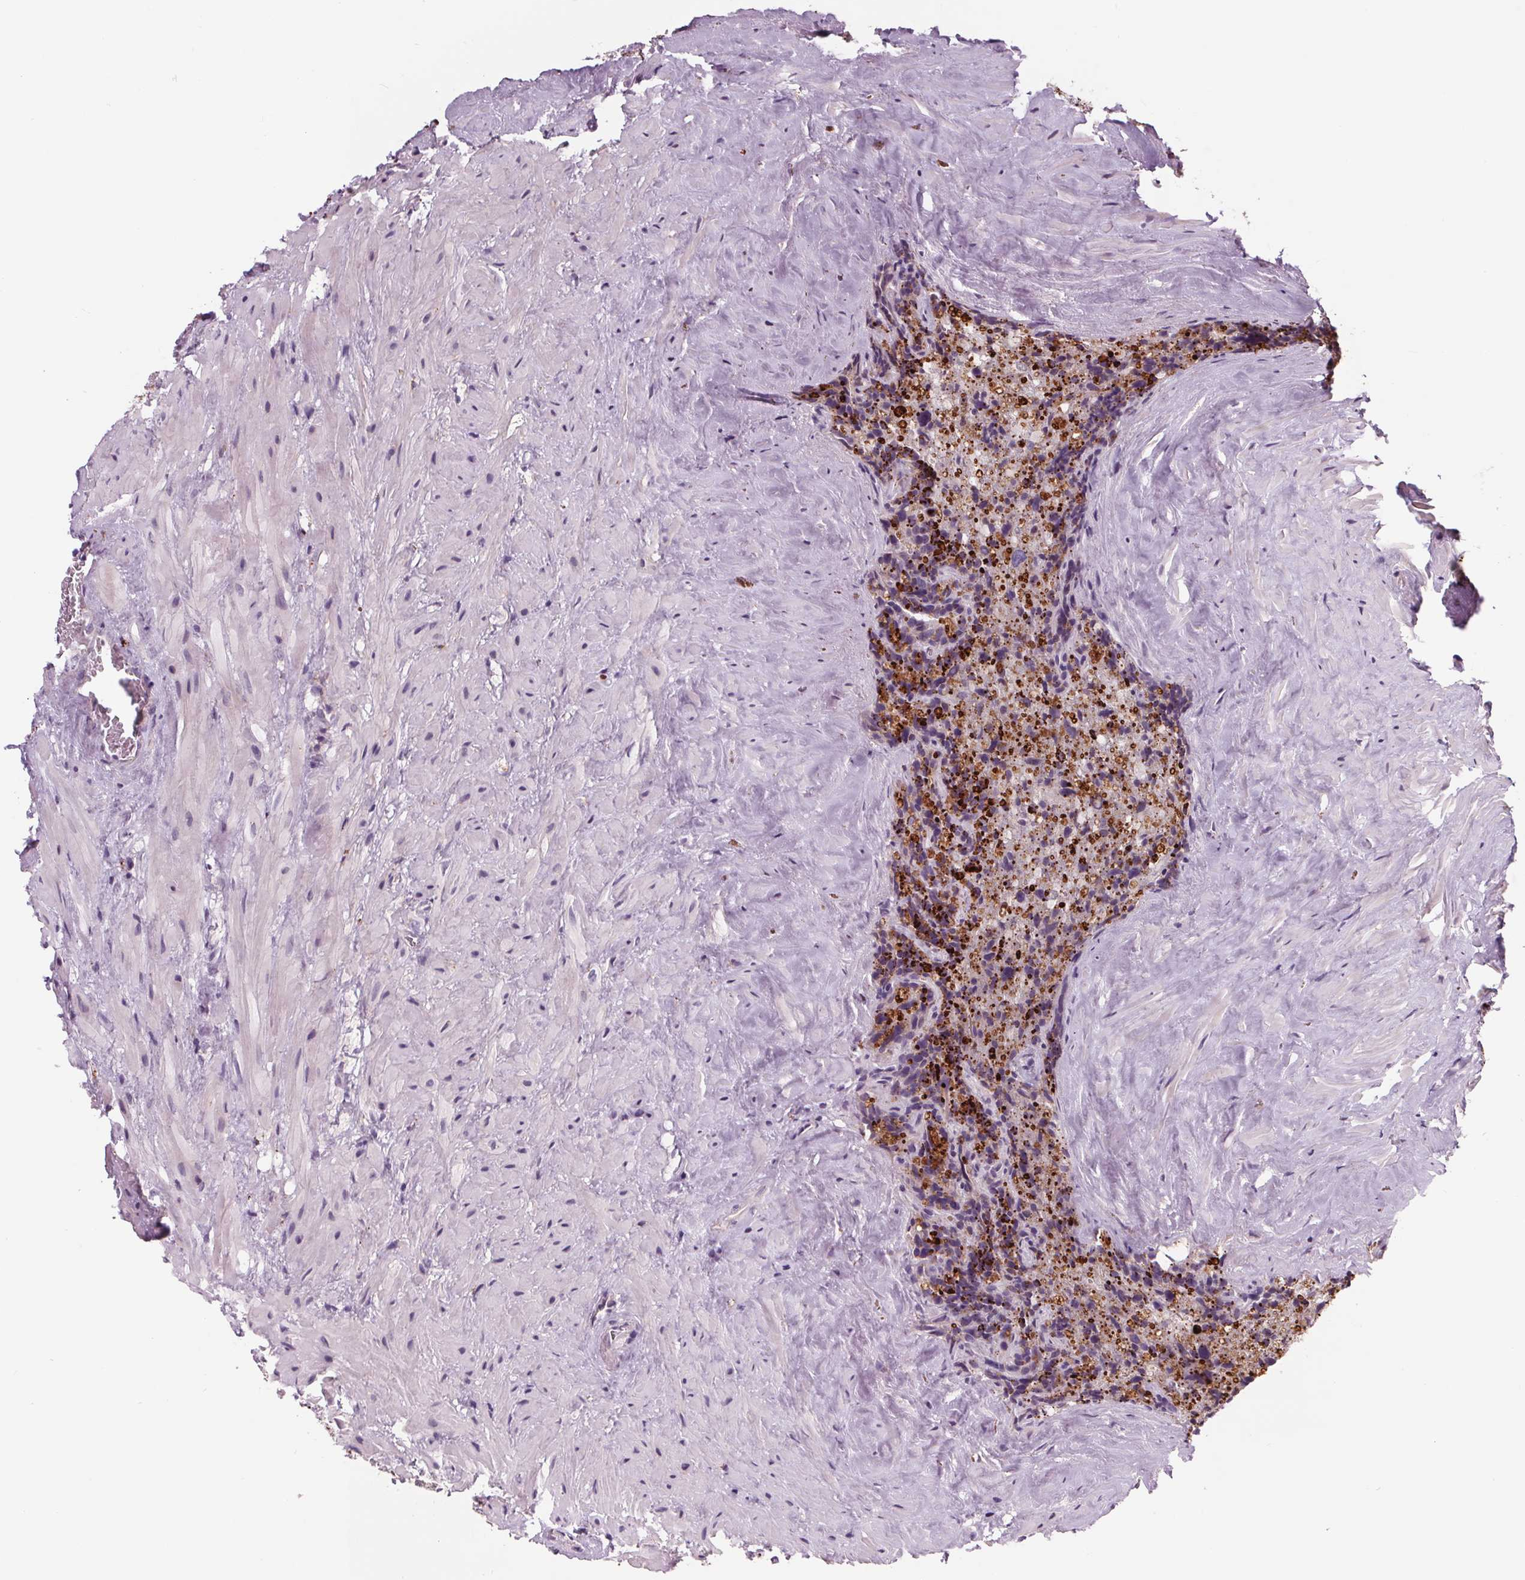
{"staining": {"intensity": "moderate", "quantity": ">75%", "location": "cytoplasmic/membranous"}, "tissue": "seminal vesicle", "cell_type": "Glandular cells", "image_type": "normal", "snomed": [{"axis": "morphology", "description": "Normal tissue, NOS"}, {"axis": "topography", "description": "Prostate"}, {"axis": "topography", "description": "Seminal veicle"}], "caption": "Benign seminal vesicle shows moderate cytoplasmic/membranous positivity in about >75% of glandular cells, visualized by immunohistochemistry. (DAB (3,3'-diaminobenzidine) IHC, brown staining for protein, blue staining for nuclei).", "gene": "SAMD5", "patient": {"sex": "male", "age": 71}}